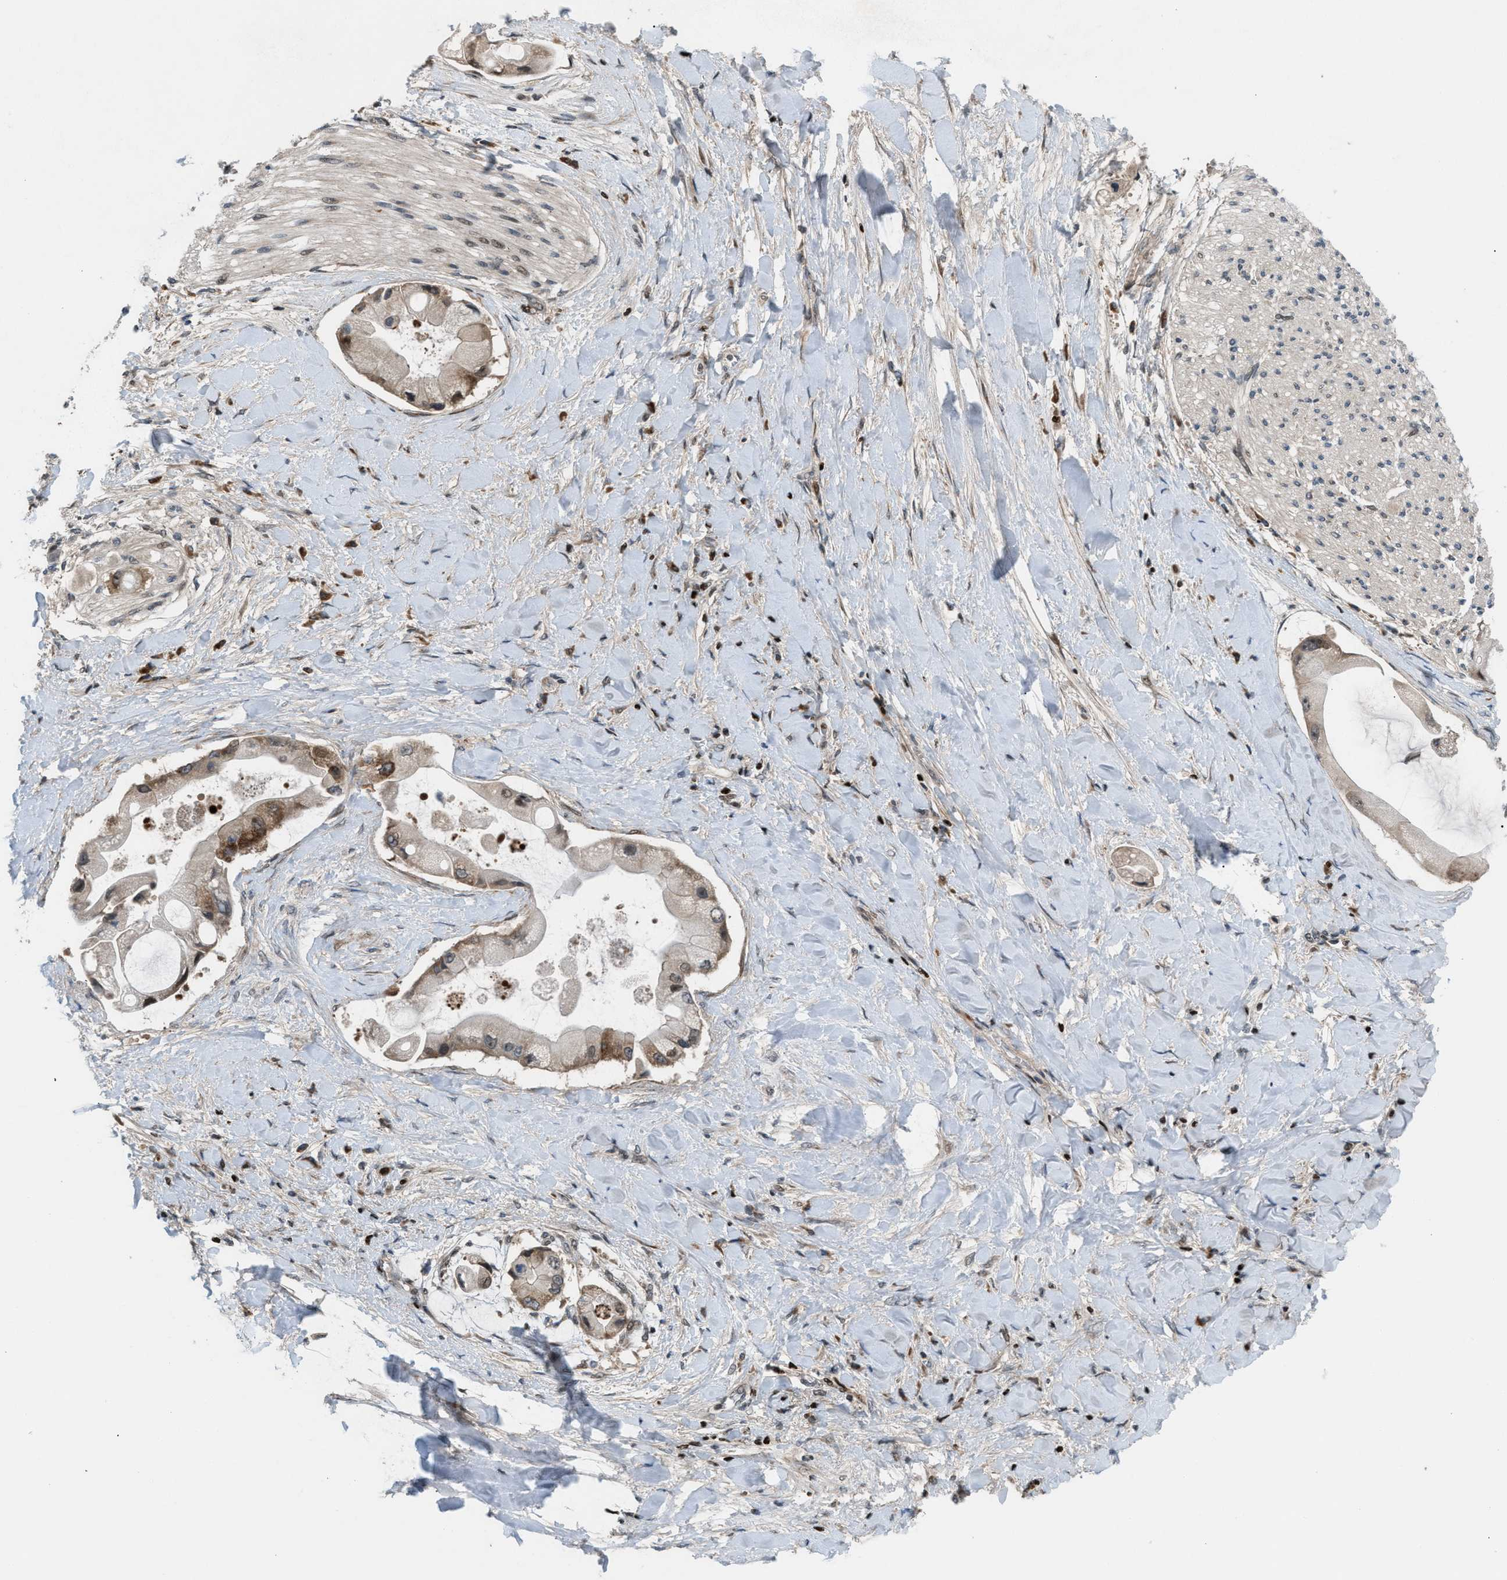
{"staining": {"intensity": "moderate", "quantity": "<25%", "location": "cytoplasmic/membranous"}, "tissue": "liver cancer", "cell_type": "Tumor cells", "image_type": "cancer", "snomed": [{"axis": "morphology", "description": "Cholangiocarcinoma"}, {"axis": "topography", "description": "Liver"}], "caption": "An image showing moderate cytoplasmic/membranous staining in about <25% of tumor cells in liver cancer, as visualized by brown immunohistochemical staining.", "gene": "ZNF276", "patient": {"sex": "male", "age": 50}}